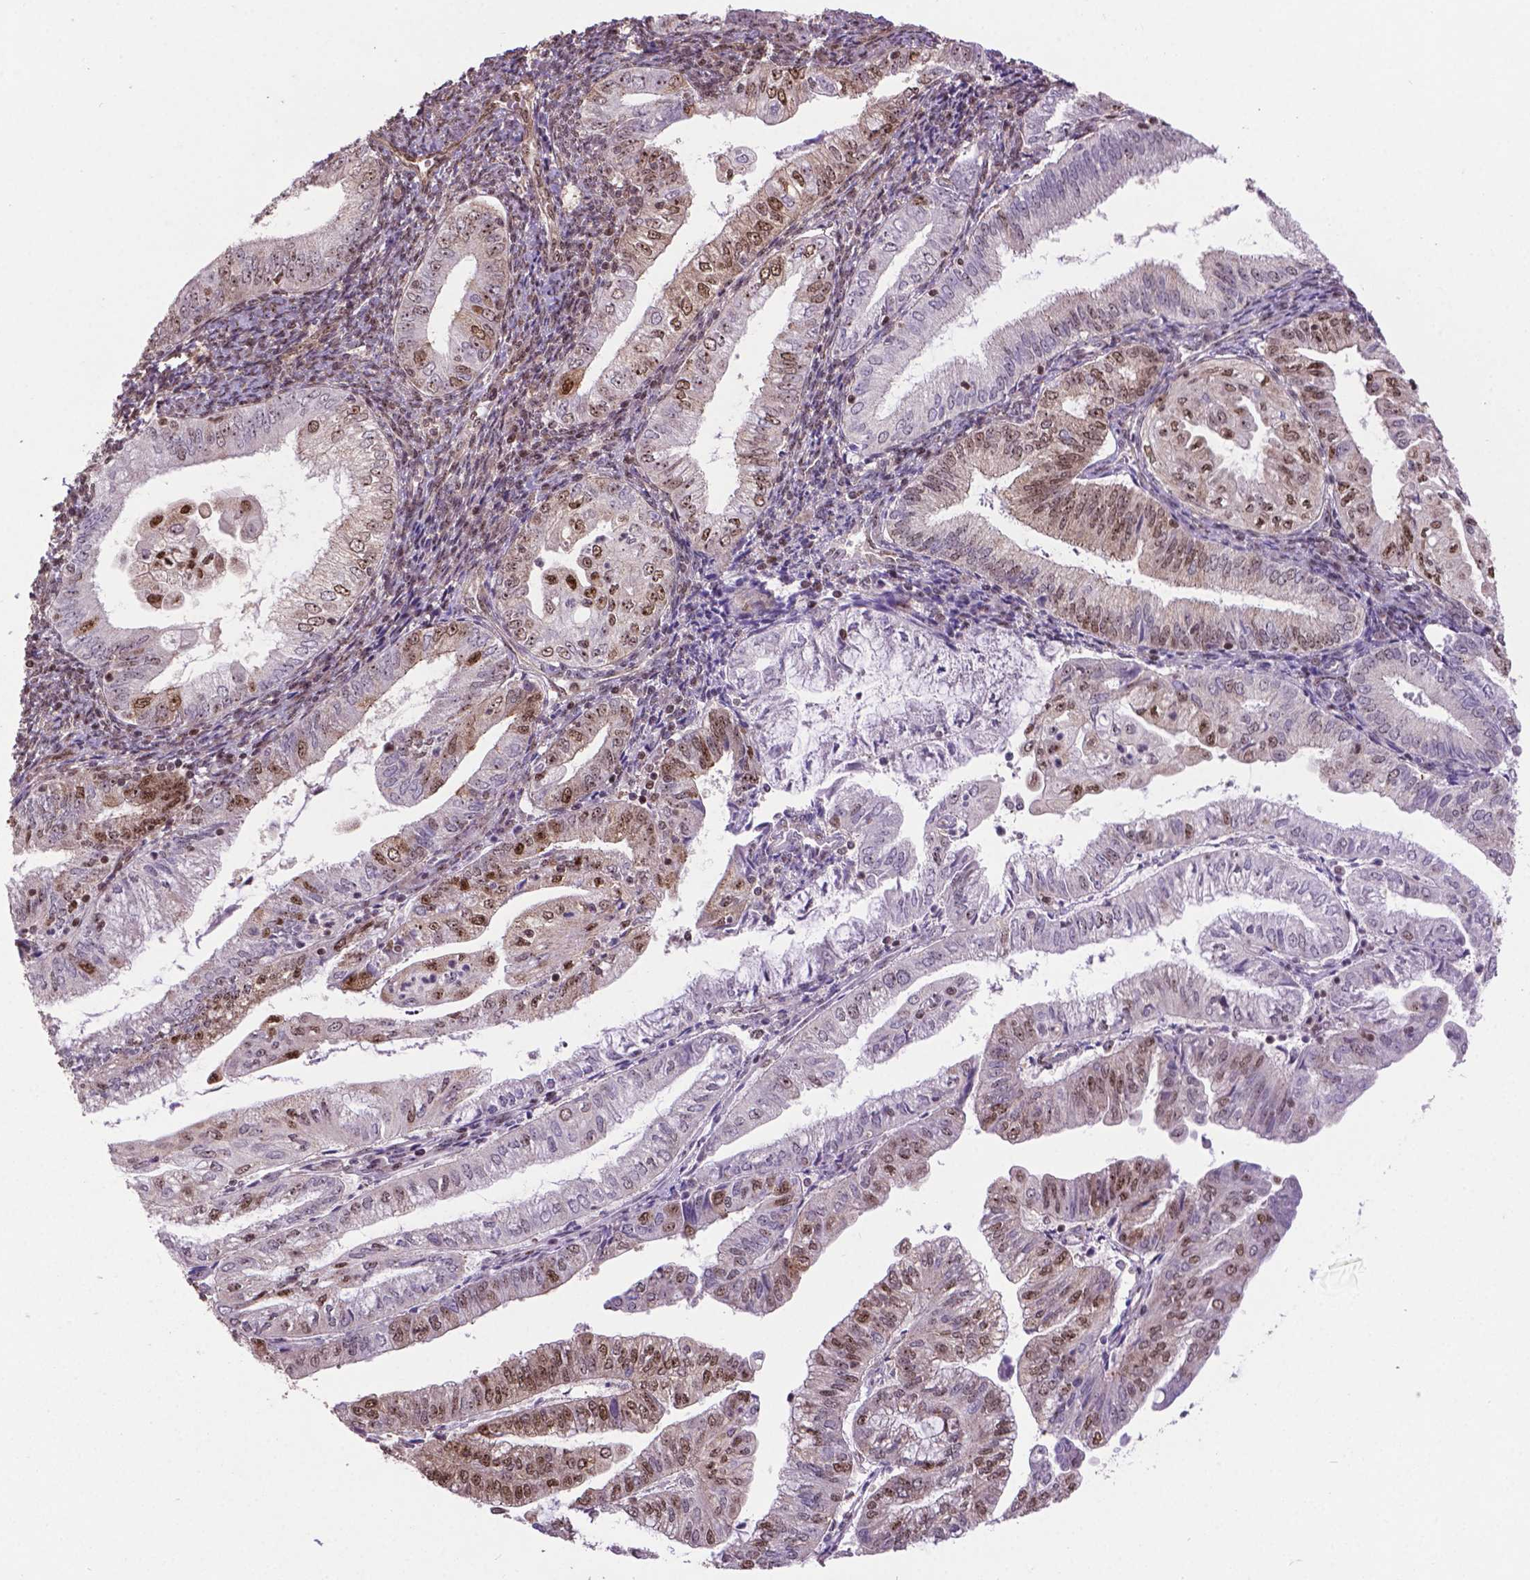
{"staining": {"intensity": "moderate", "quantity": "25%-75%", "location": "nuclear"}, "tissue": "endometrial cancer", "cell_type": "Tumor cells", "image_type": "cancer", "snomed": [{"axis": "morphology", "description": "Adenocarcinoma, NOS"}, {"axis": "topography", "description": "Endometrium"}], "caption": "Immunohistochemistry of human endometrial cancer shows medium levels of moderate nuclear expression in about 25%-75% of tumor cells.", "gene": "CSNK2A1", "patient": {"sex": "female", "age": 55}}